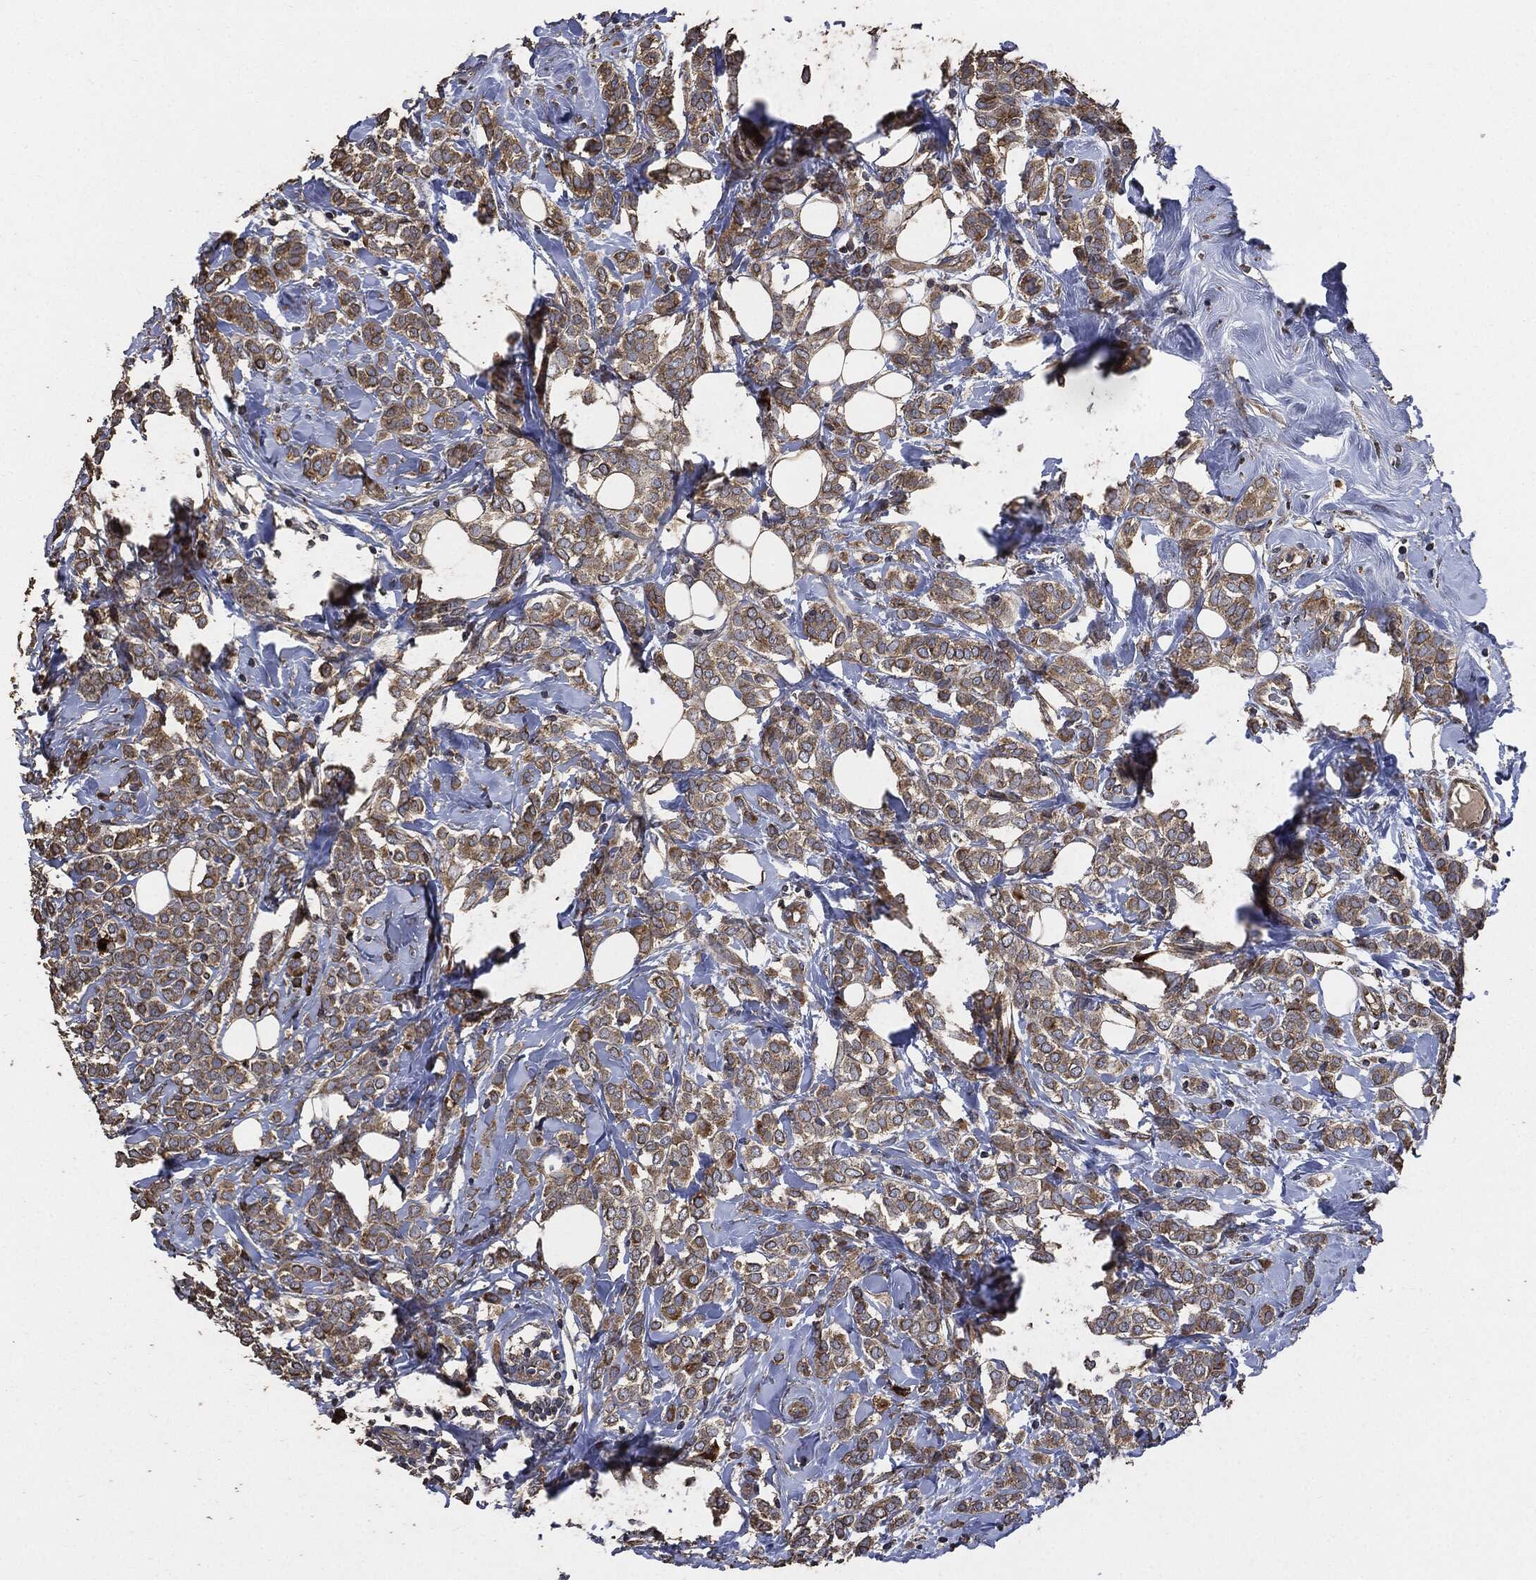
{"staining": {"intensity": "strong", "quantity": "25%-75%", "location": "cytoplasmic/membranous"}, "tissue": "breast cancer", "cell_type": "Tumor cells", "image_type": "cancer", "snomed": [{"axis": "morphology", "description": "Lobular carcinoma"}, {"axis": "topography", "description": "Breast"}], "caption": "Immunohistochemical staining of human breast cancer (lobular carcinoma) displays high levels of strong cytoplasmic/membranous staining in about 25%-75% of tumor cells.", "gene": "STK3", "patient": {"sex": "female", "age": 49}}